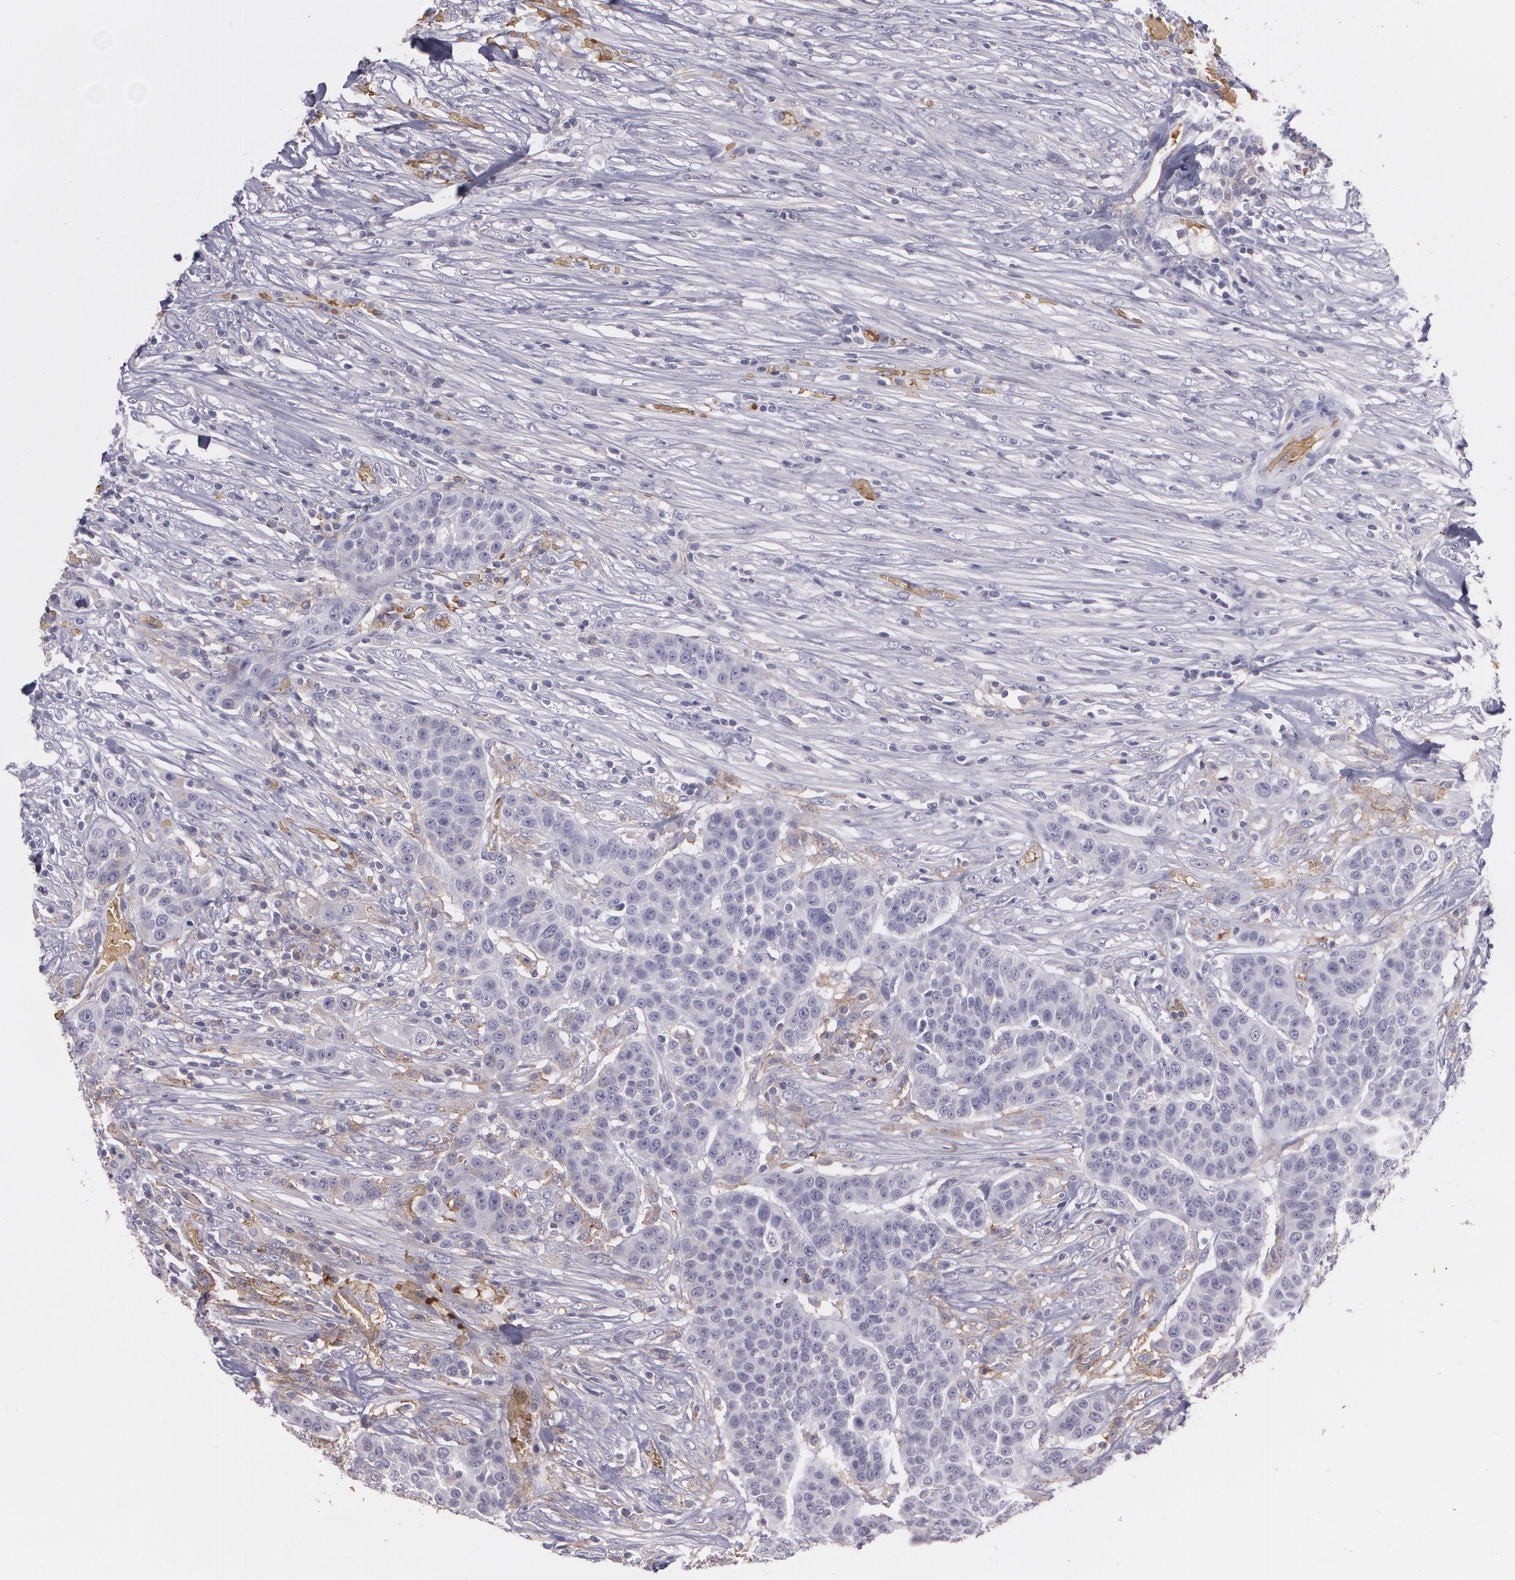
{"staining": {"intensity": "weak", "quantity": "<25%", "location": "cytoplasmic/membranous"}, "tissue": "urothelial cancer", "cell_type": "Tumor cells", "image_type": "cancer", "snomed": [{"axis": "morphology", "description": "Urothelial carcinoma, High grade"}, {"axis": "topography", "description": "Urinary bladder"}], "caption": "An immunohistochemistry histopathology image of high-grade urothelial carcinoma is shown. There is no staining in tumor cells of high-grade urothelial carcinoma.", "gene": "ACE", "patient": {"sex": "male", "age": 74}}